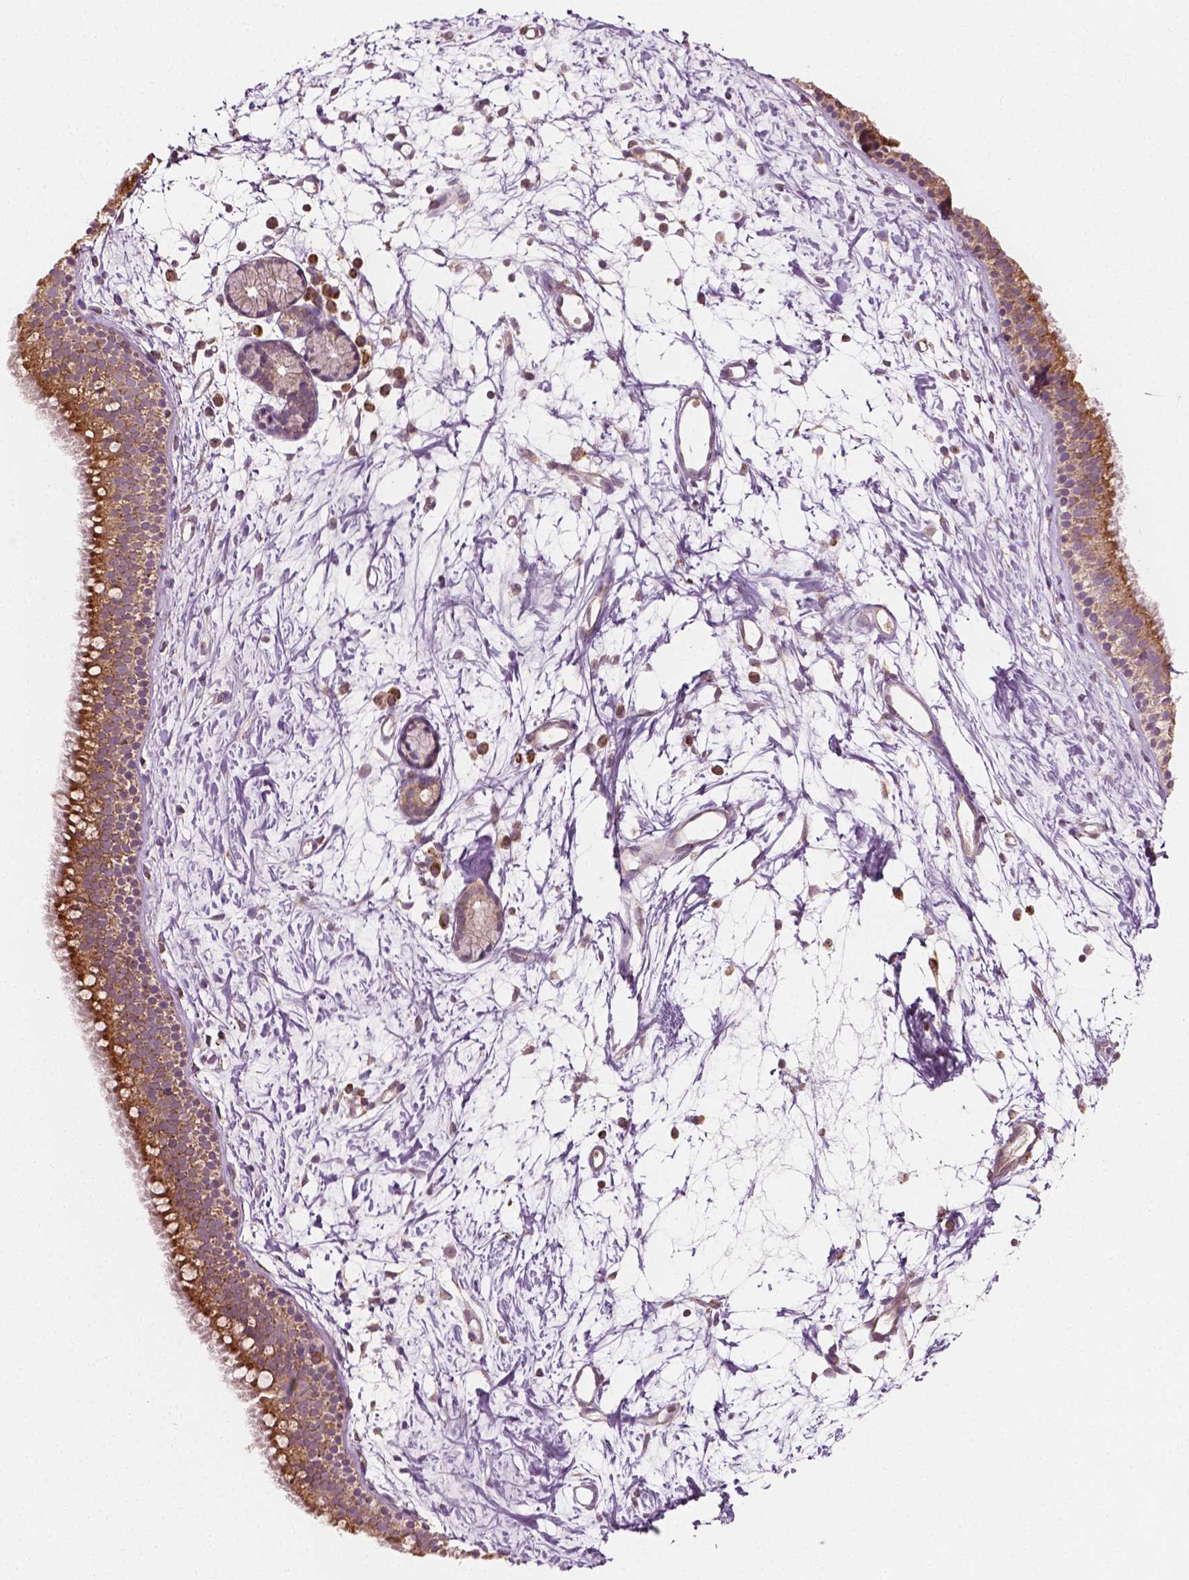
{"staining": {"intensity": "moderate", "quantity": ">75%", "location": "cytoplasmic/membranous"}, "tissue": "nasopharynx", "cell_type": "Respiratory epithelial cells", "image_type": "normal", "snomed": [{"axis": "morphology", "description": "Normal tissue, NOS"}, {"axis": "topography", "description": "Nasopharynx"}], "caption": "Nasopharynx stained for a protein demonstrates moderate cytoplasmic/membranous positivity in respiratory epithelial cells. Immunohistochemistry (ihc) stains the protein of interest in brown and the nuclei are stained blue.", "gene": "MCL1", "patient": {"sex": "male", "age": 58}}